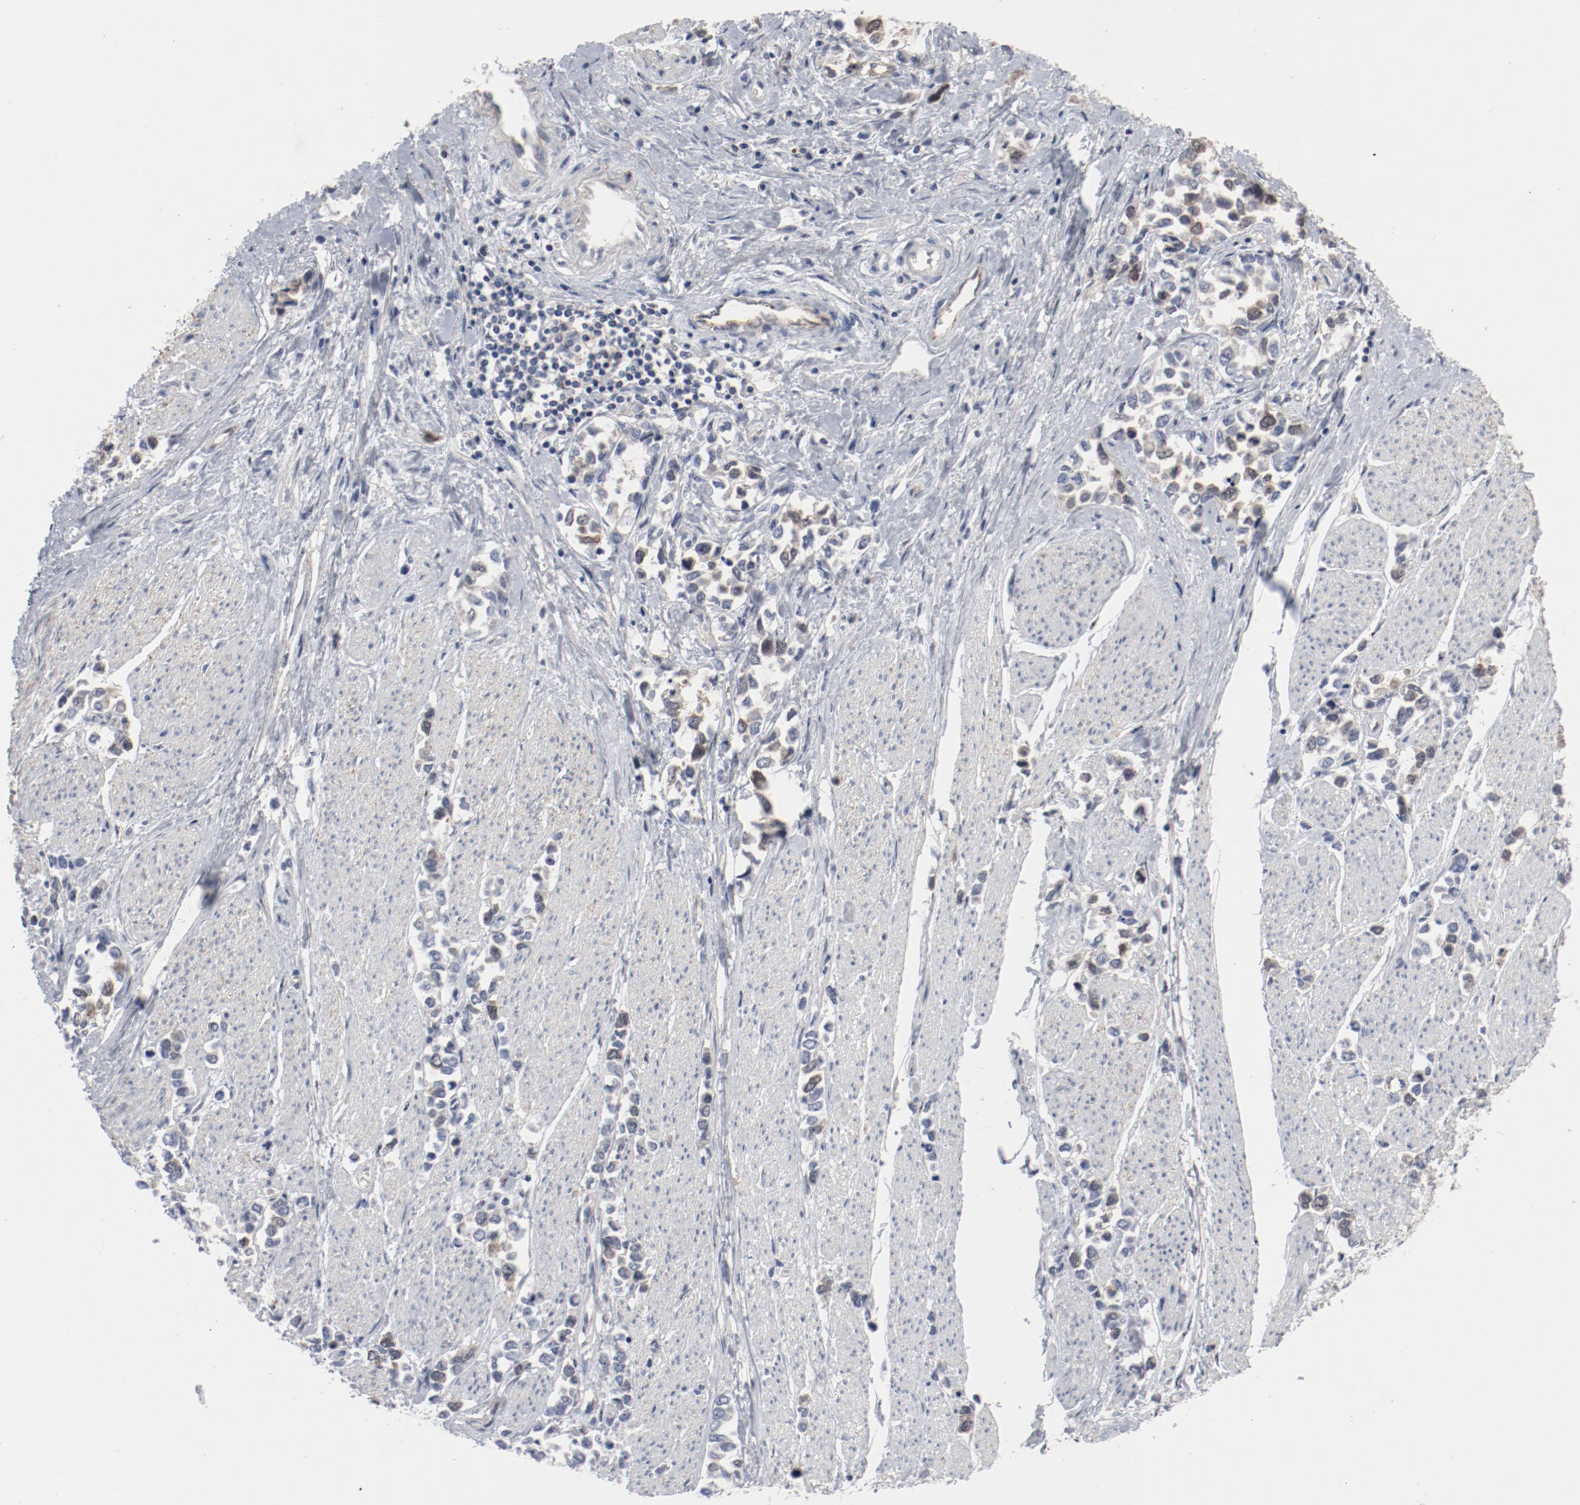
{"staining": {"intensity": "weak", "quantity": ">75%", "location": "nuclear"}, "tissue": "stomach cancer", "cell_type": "Tumor cells", "image_type": "cancer", "snomed": [{"axis": "morphology", "description": "Adenocarcinoma, NOS"}, {"axis": "topography", "description": "Stomach, upper"}], "caption": "Stomach cancer was stained to show a protein in brown. There is low levels of weak nuclear staining in approximately >75% of tumor cells. Ihc stains the protein of interest in brown and the nuclei are stained blue.", "gene": "CDK1", "patient": {"sex": "male", "age": 76}}